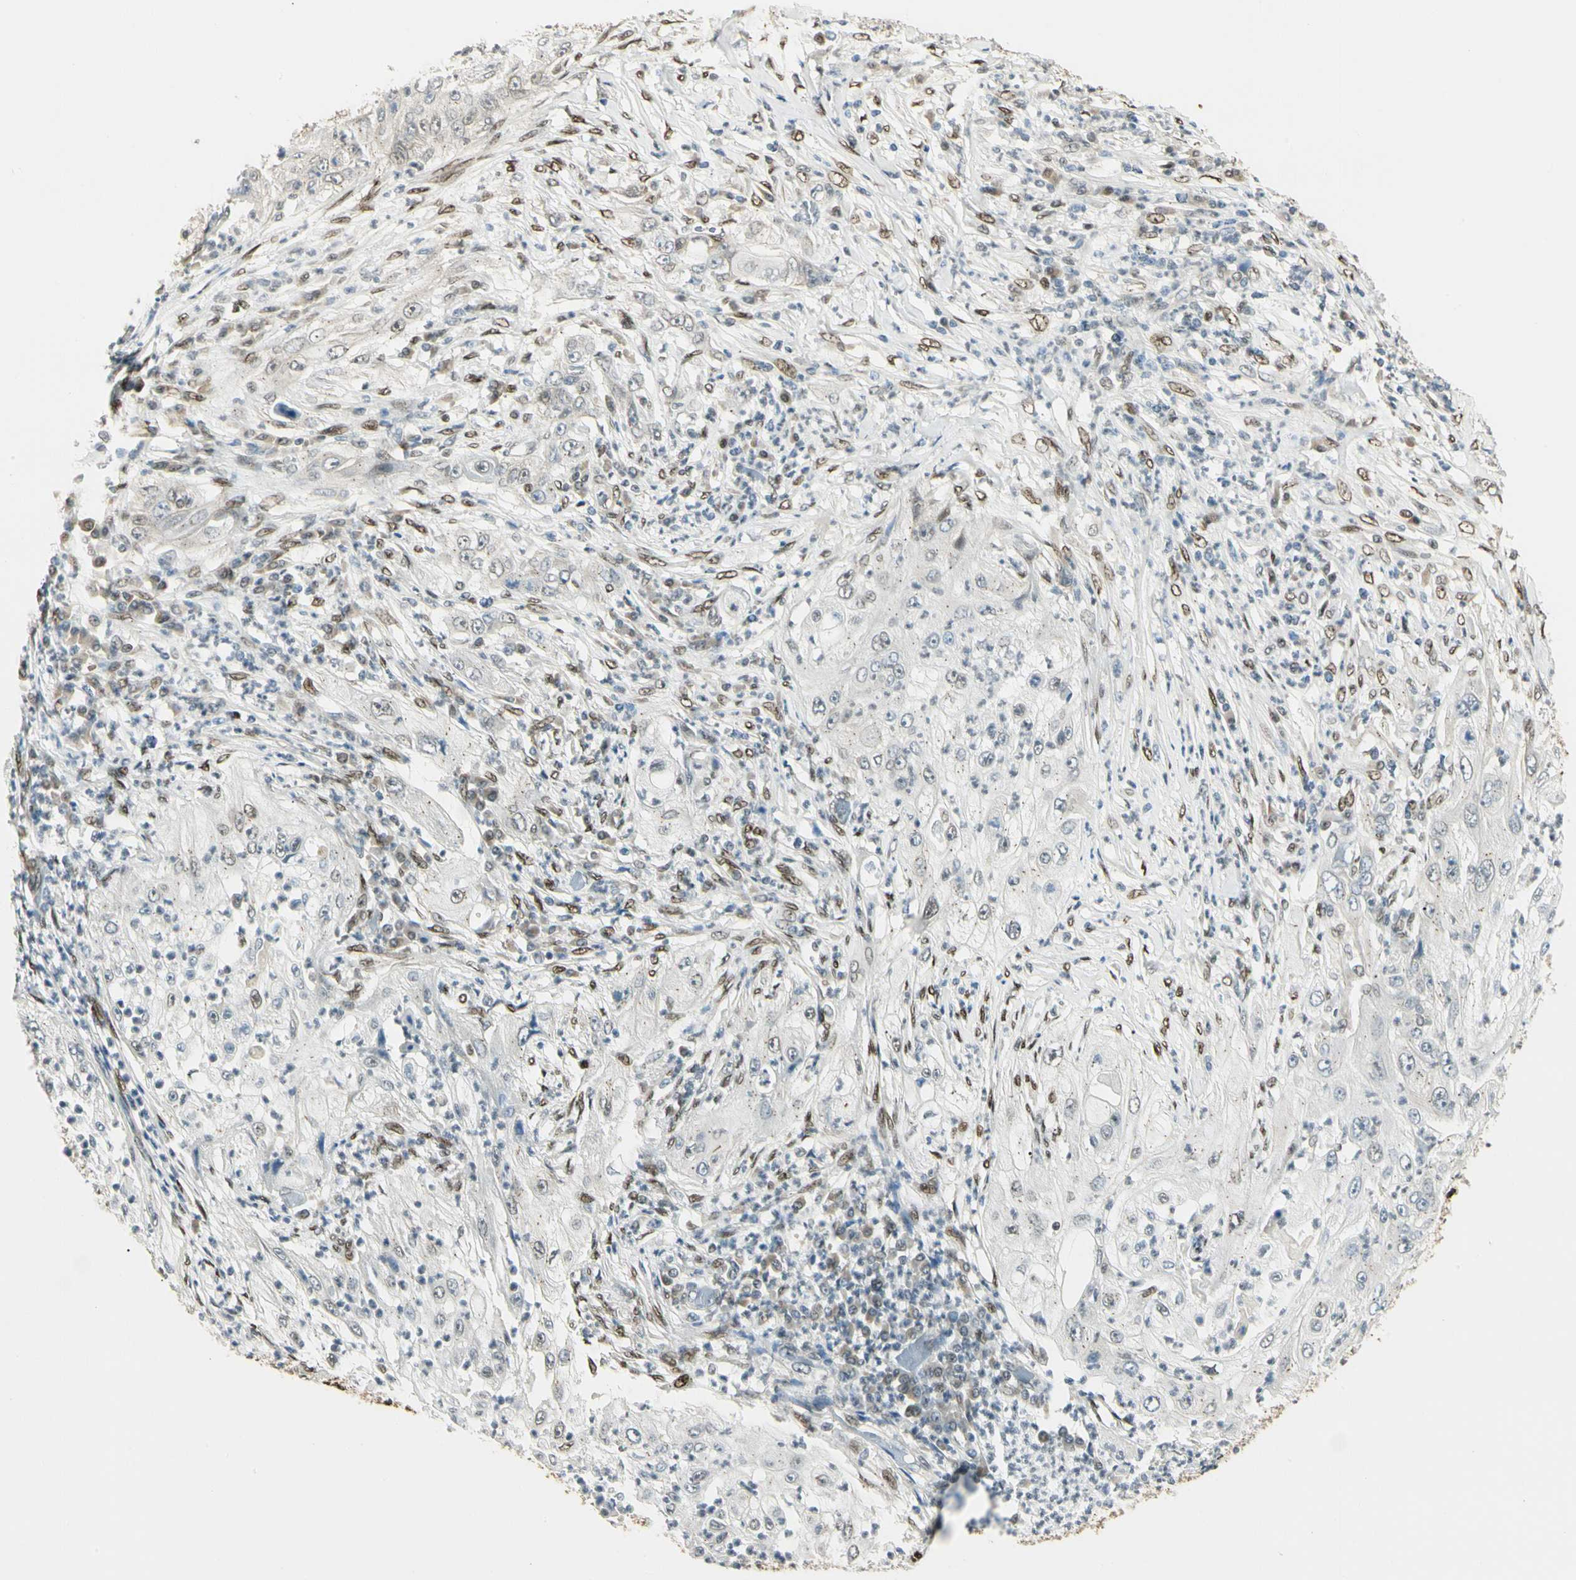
{"staining": {"intensity": "moderate", "quantity": "<25%", "location": "nuclear"}, "tissue": "lung cancer", "cell_type": "Tumor cells", "image_type": "cancer", "snomed": [{"axis": "morphology", "description": "Inflammation, NOS"}, {"axis": "morphology", "description": "Squamous cell carcinoma, NOS"}, {"axis": "topography", "description": "Lymph node"}, {"axis": "topography", "description": "Soft tissue"}, {"axis": "topography", "description": "Lung"}], "caption": "This histopathology image exhibits immunohistochemistry (IHC) staining of human lung cancer (squamous cell carcinoma), with low moderate nuclear expression in approximately <25% of tumor cells.", "gene": "ATXN1", "patient": {"sex": "male", "age": 66}}